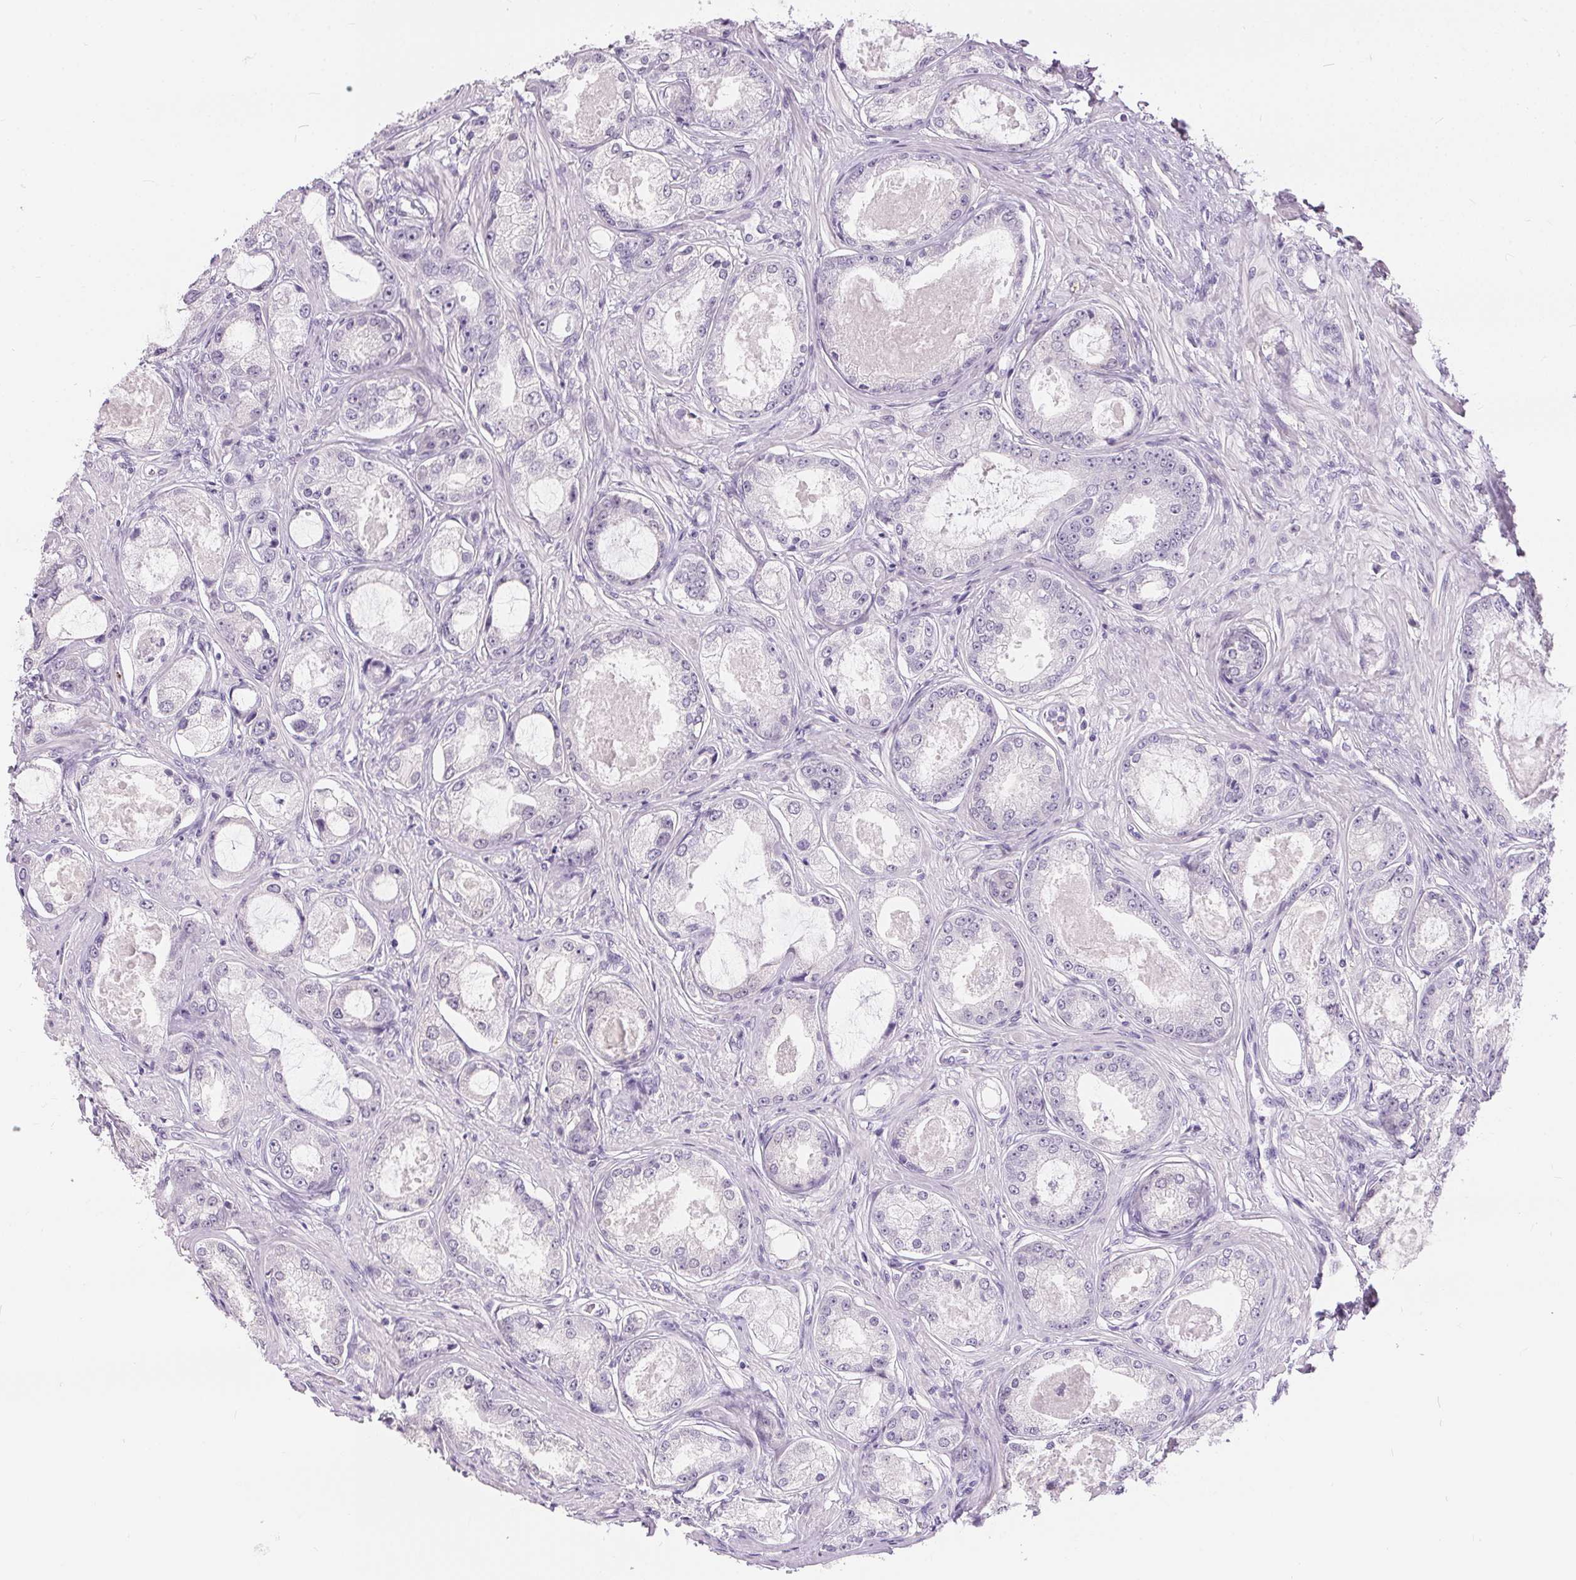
{"staining": {"intensity": "negative", "quantity": "none", "location": "none"}, "tissue": "prostate cancer", "cell_type": "Tumor cells", "image_type": "cancer", "snomed": [{"axis": "morphology", "description": "Adenocarcinoma, Low grade"}, {"axis": "topography", "description": "Prostate"}], "caption": "Tumor cells show no significant protein expression in prostate cancer.", "gene": "GBP6", "patient": {"sex": "male", "age": 68}}